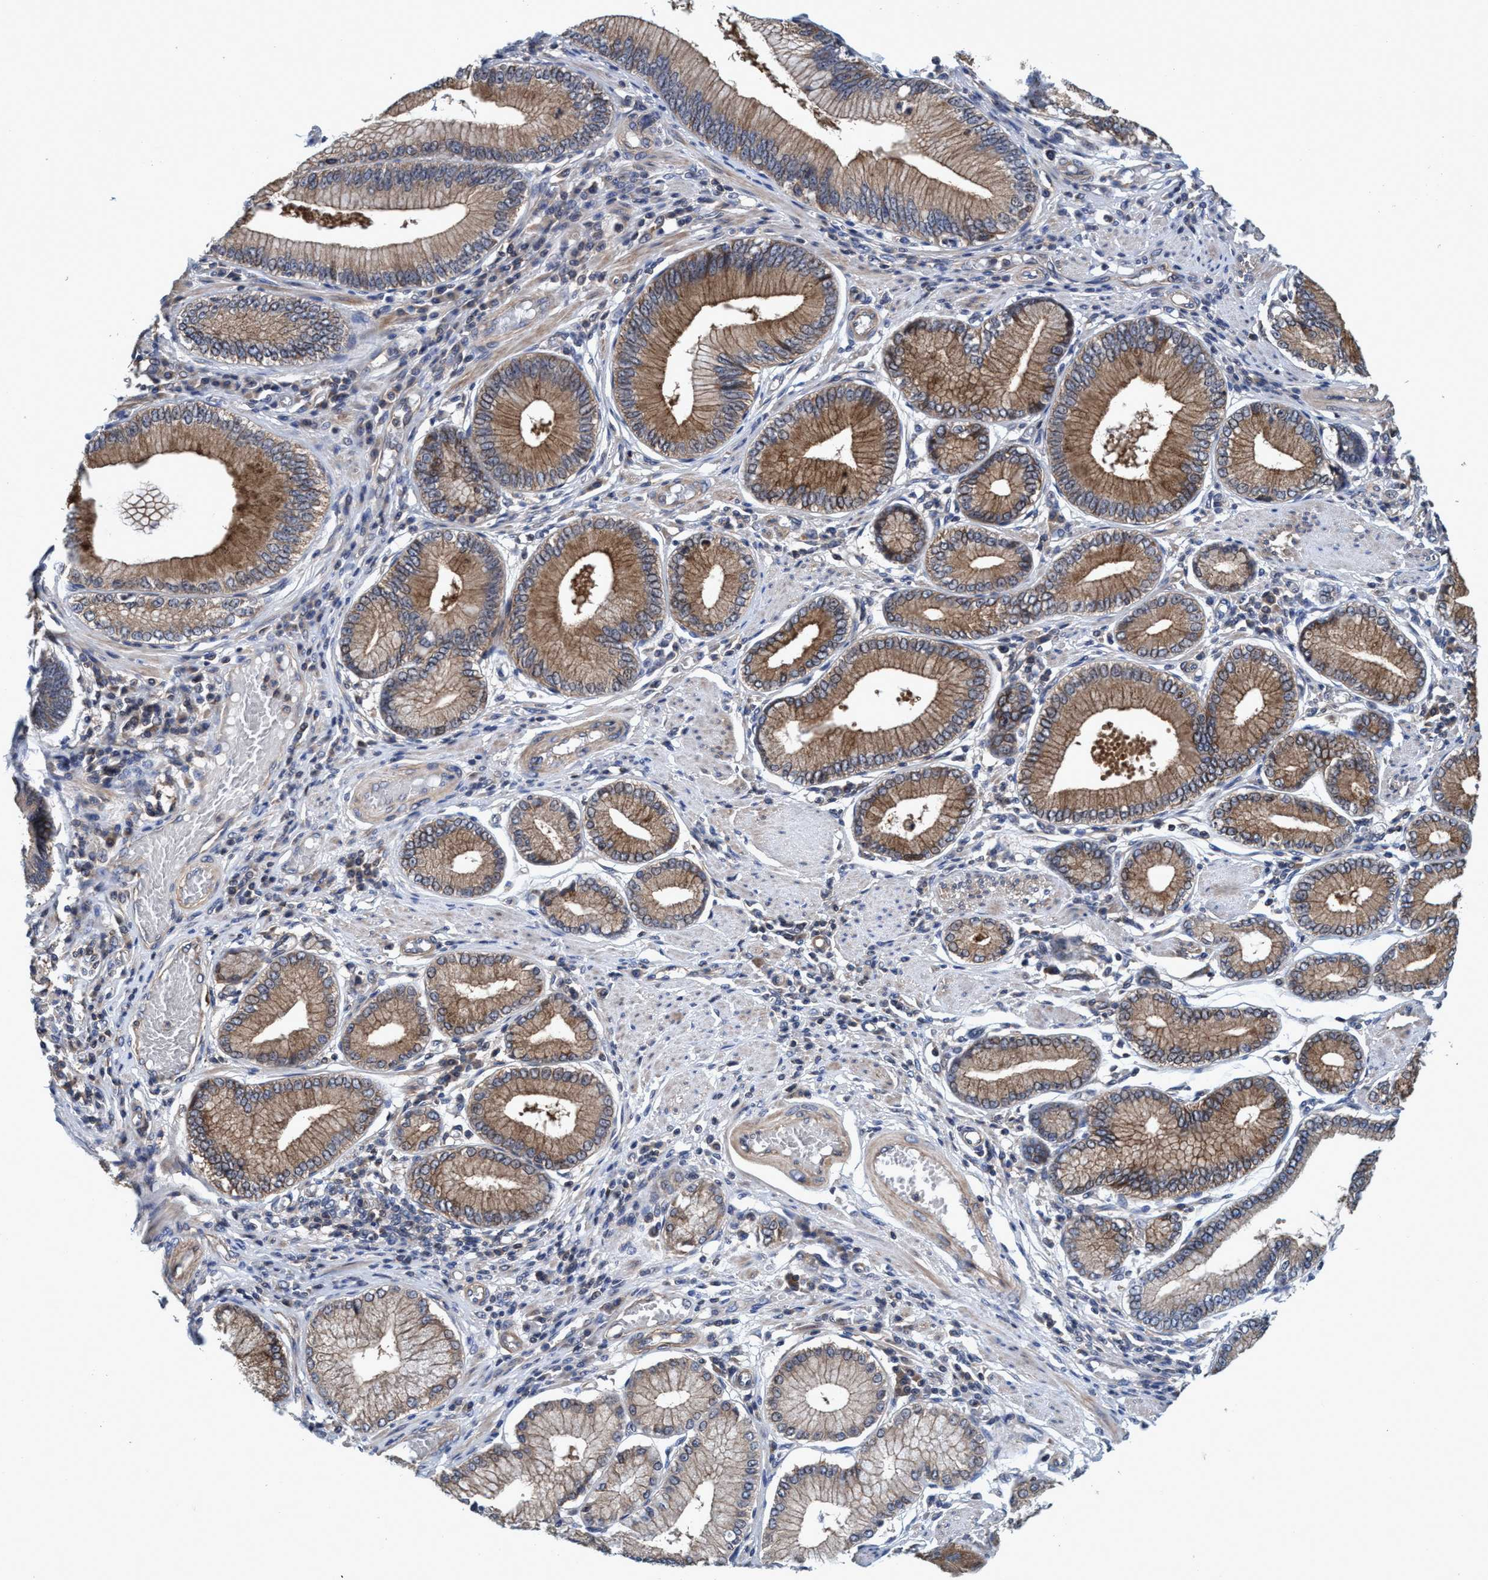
{"staining": {"intensity": "moderate", "quantity": ">75%", "location": "cytoplasmic/membranous"}, "tissue": "stomach cancer", "cell_type": "Tumor cells", "image_type": "cancer", "snomed": [{"axis": "morphology", "description": "Adenocarcinoma, NOS"}, {"axis": "topography", "description": "Stomach"}], "caption": "This micrograph displays immunohistochemistry staining of adenocarcinoma (stomach), with medium moderate cytoplasmic/membranous staining in approximately >75% of tumor cells.", "gene": "CALCOCO2", "patient": {"sex": "male", "age": 59}}